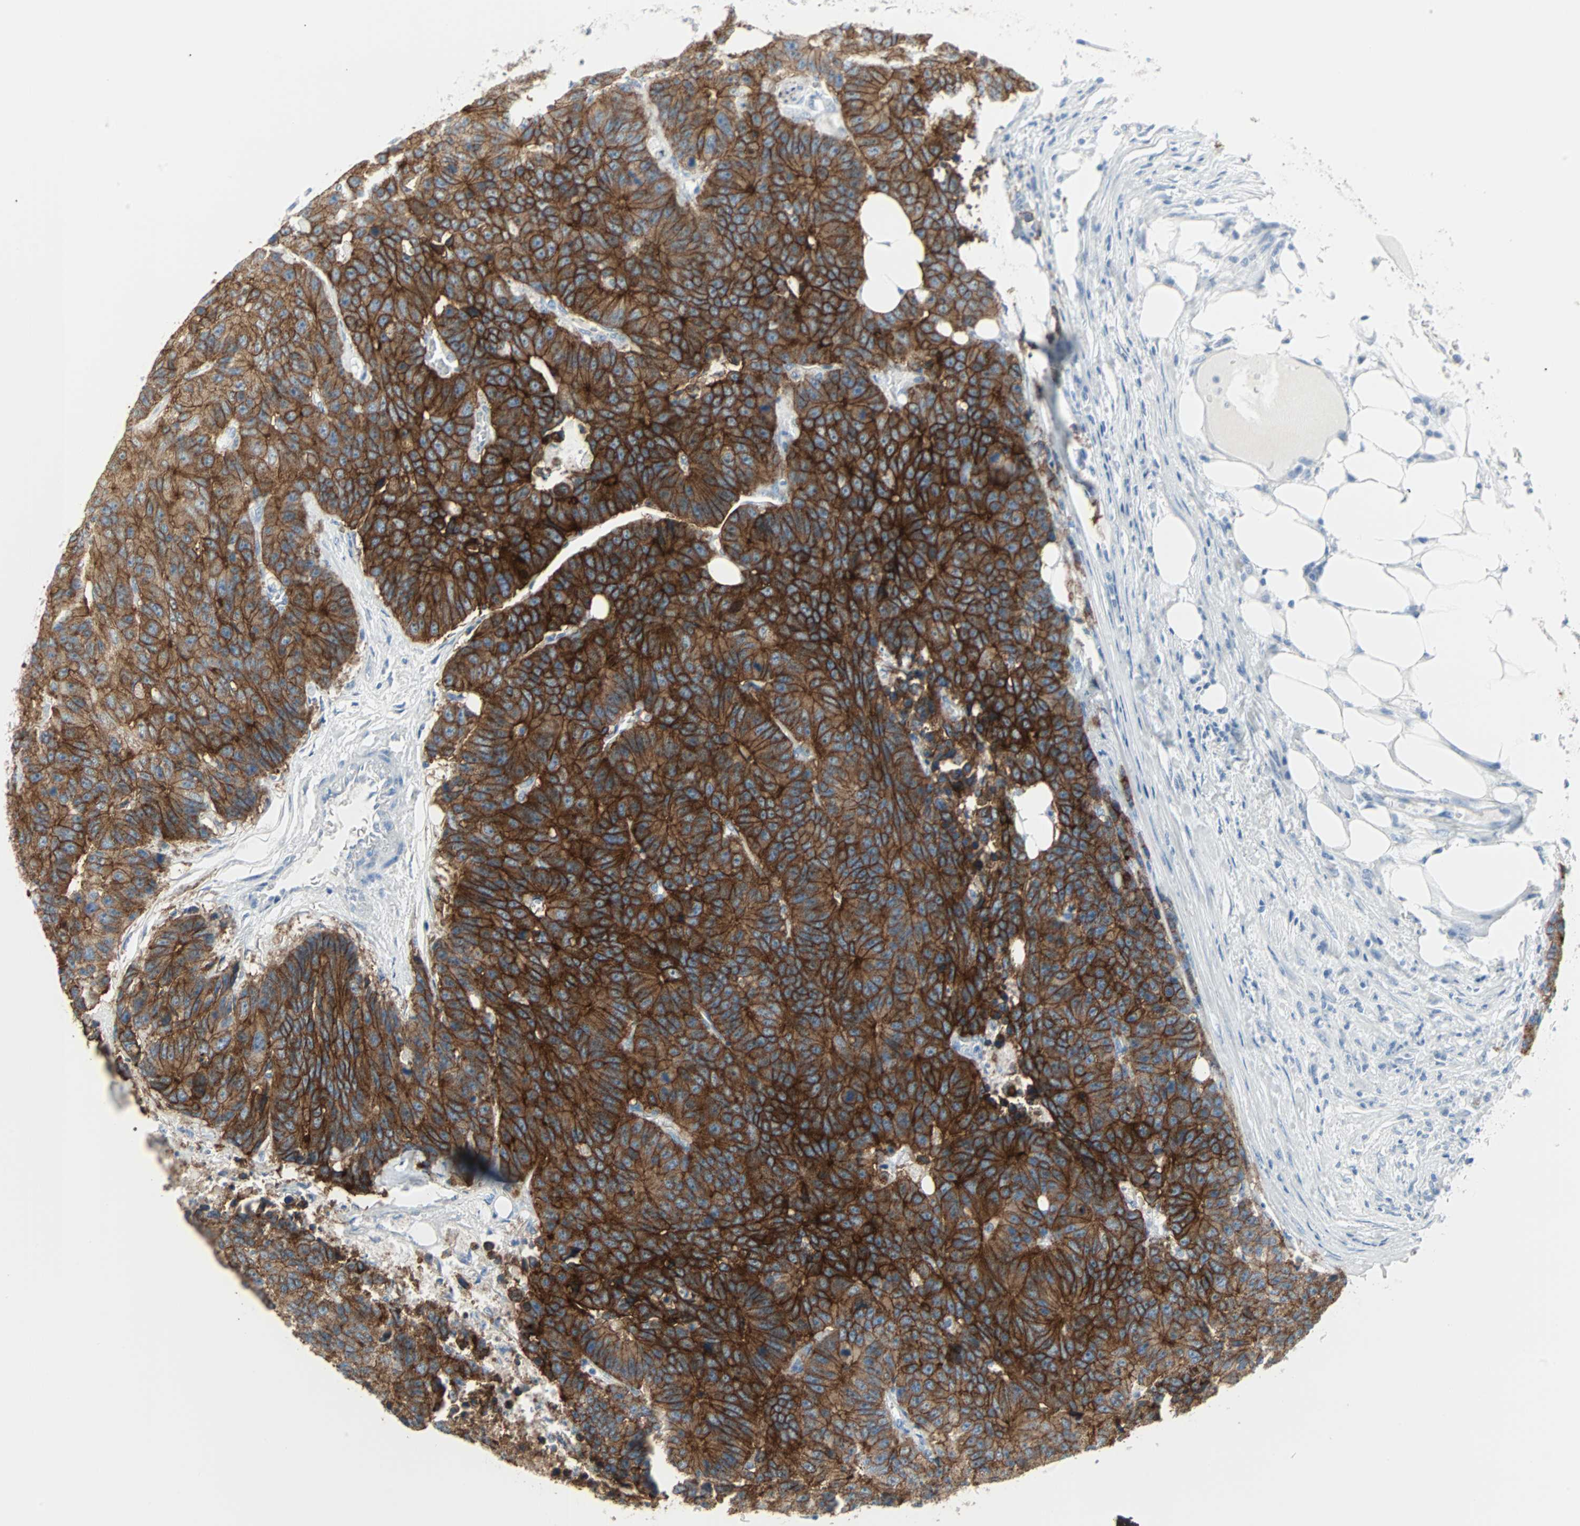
{"staining": {"intensity": "strong", "quantity": ">75%", "location": "cytoplasmic/membranous"}, "tissue": "colorectal cancer", "cell_type": "Tumor cells", "image_type": "cancer", "snomed": [{"axis": "morphology", "description": "Adenocarcinoma, NOS"}, {"axis": "topography", "description": "Colon"}], "caption": "The photomicrograph shows a brown stain indicating the presence of a protein in the cytoplasmic/membranous of tumor cells in colorectal cancer.", "gene": "STX1A", "patient": {"sex": "female", "age": 86}}